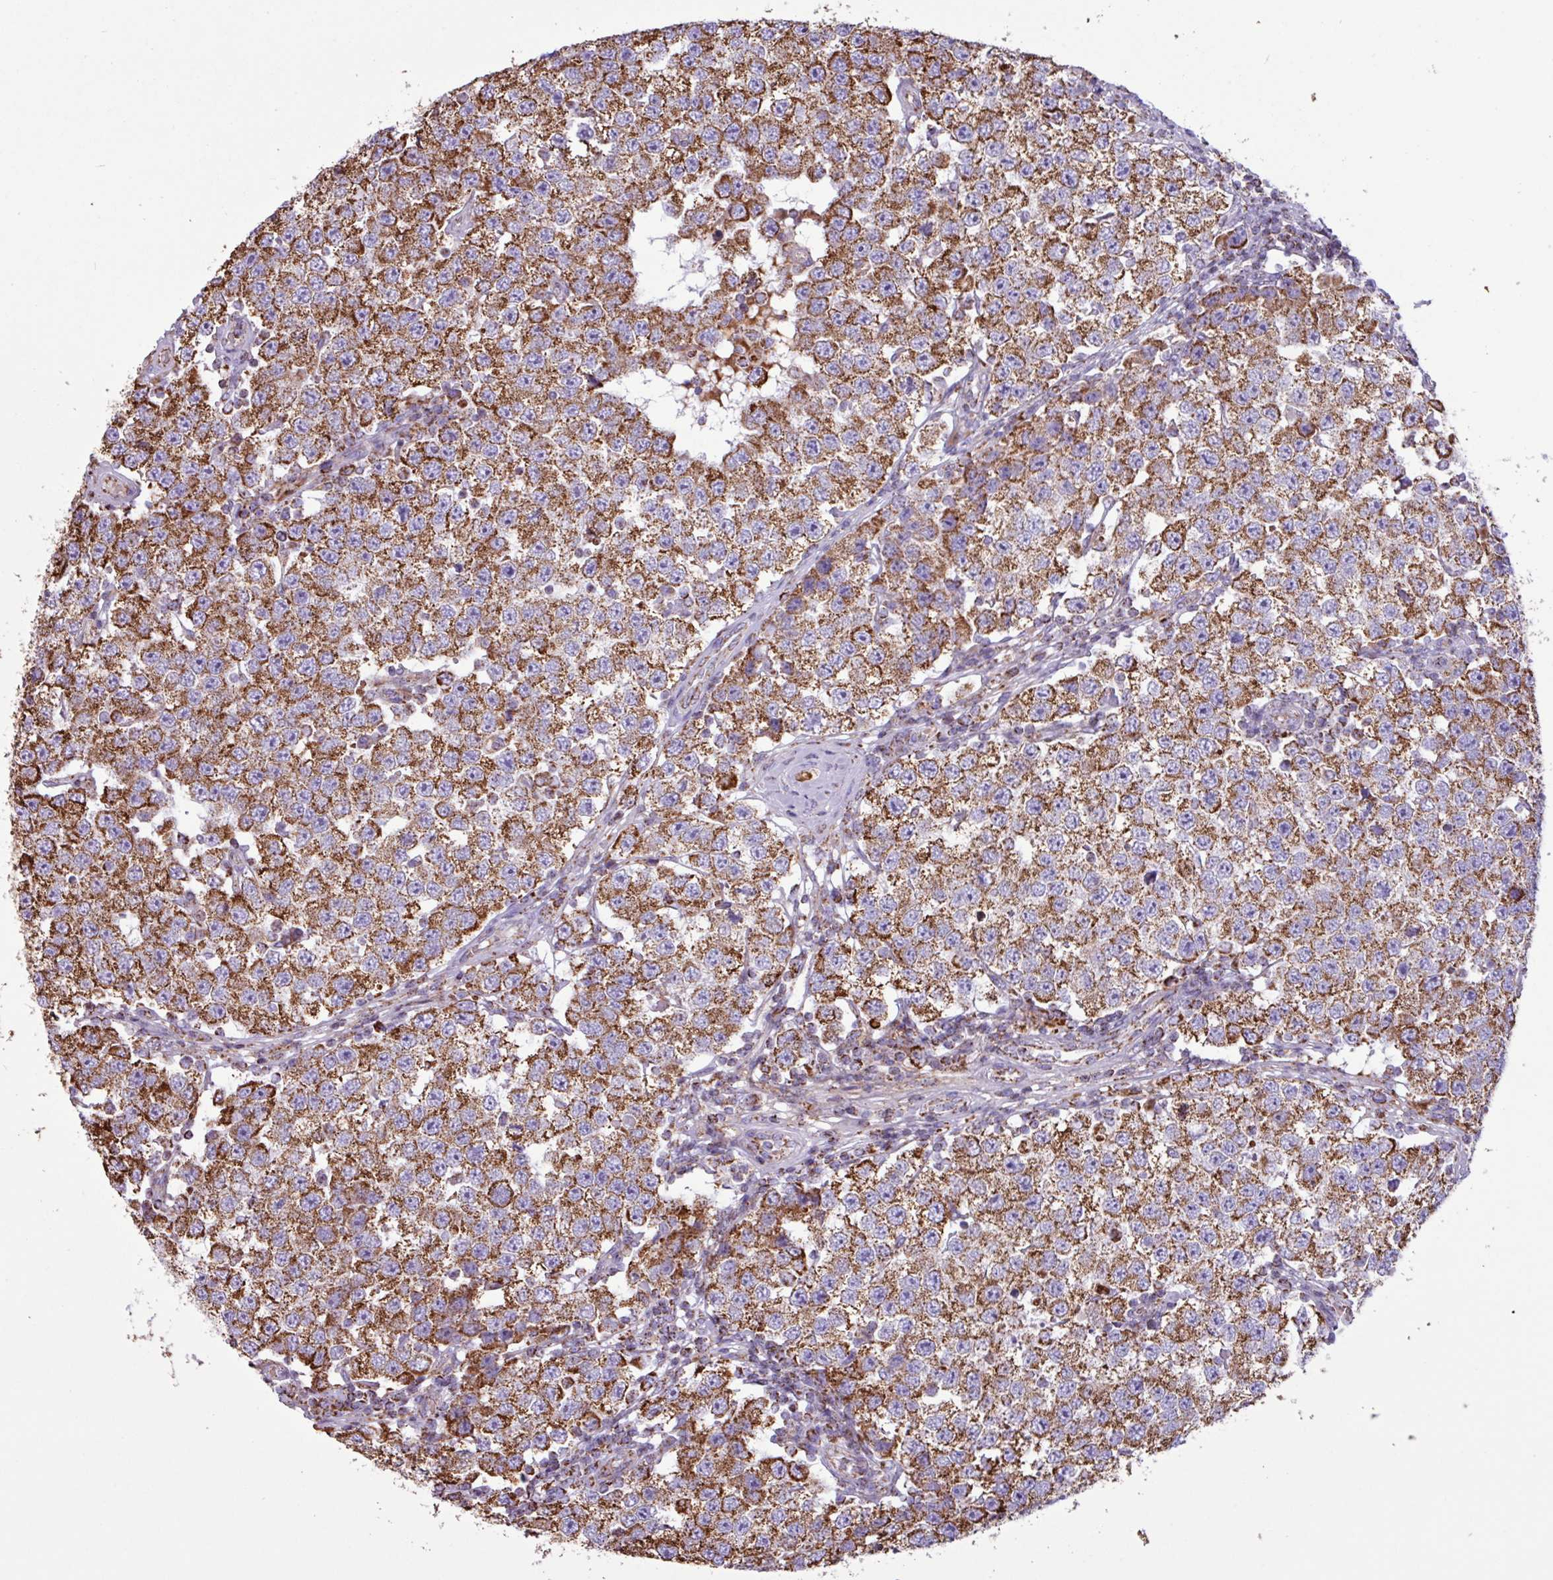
{"staining": {"intensity": "moderate", "quantity": ">75%", "location": "cytoplasmic/membranous"}, "tissue": "testis cancer", "cell_type": "Tumor cells", "image_type": "cancer", "snomed": [{"axis": "morphology", "description": "Seminoma, NOS"}, {"axis": "topography", "description": "Testis"}], "caption": "Protein expression analysis of seminoma (testis) shows moderate cytoplasmic/membranous positivity in approximately >75% of tumor cells.", "gene": "RTL3", "patient": {"sex": "male", "age": 34}}